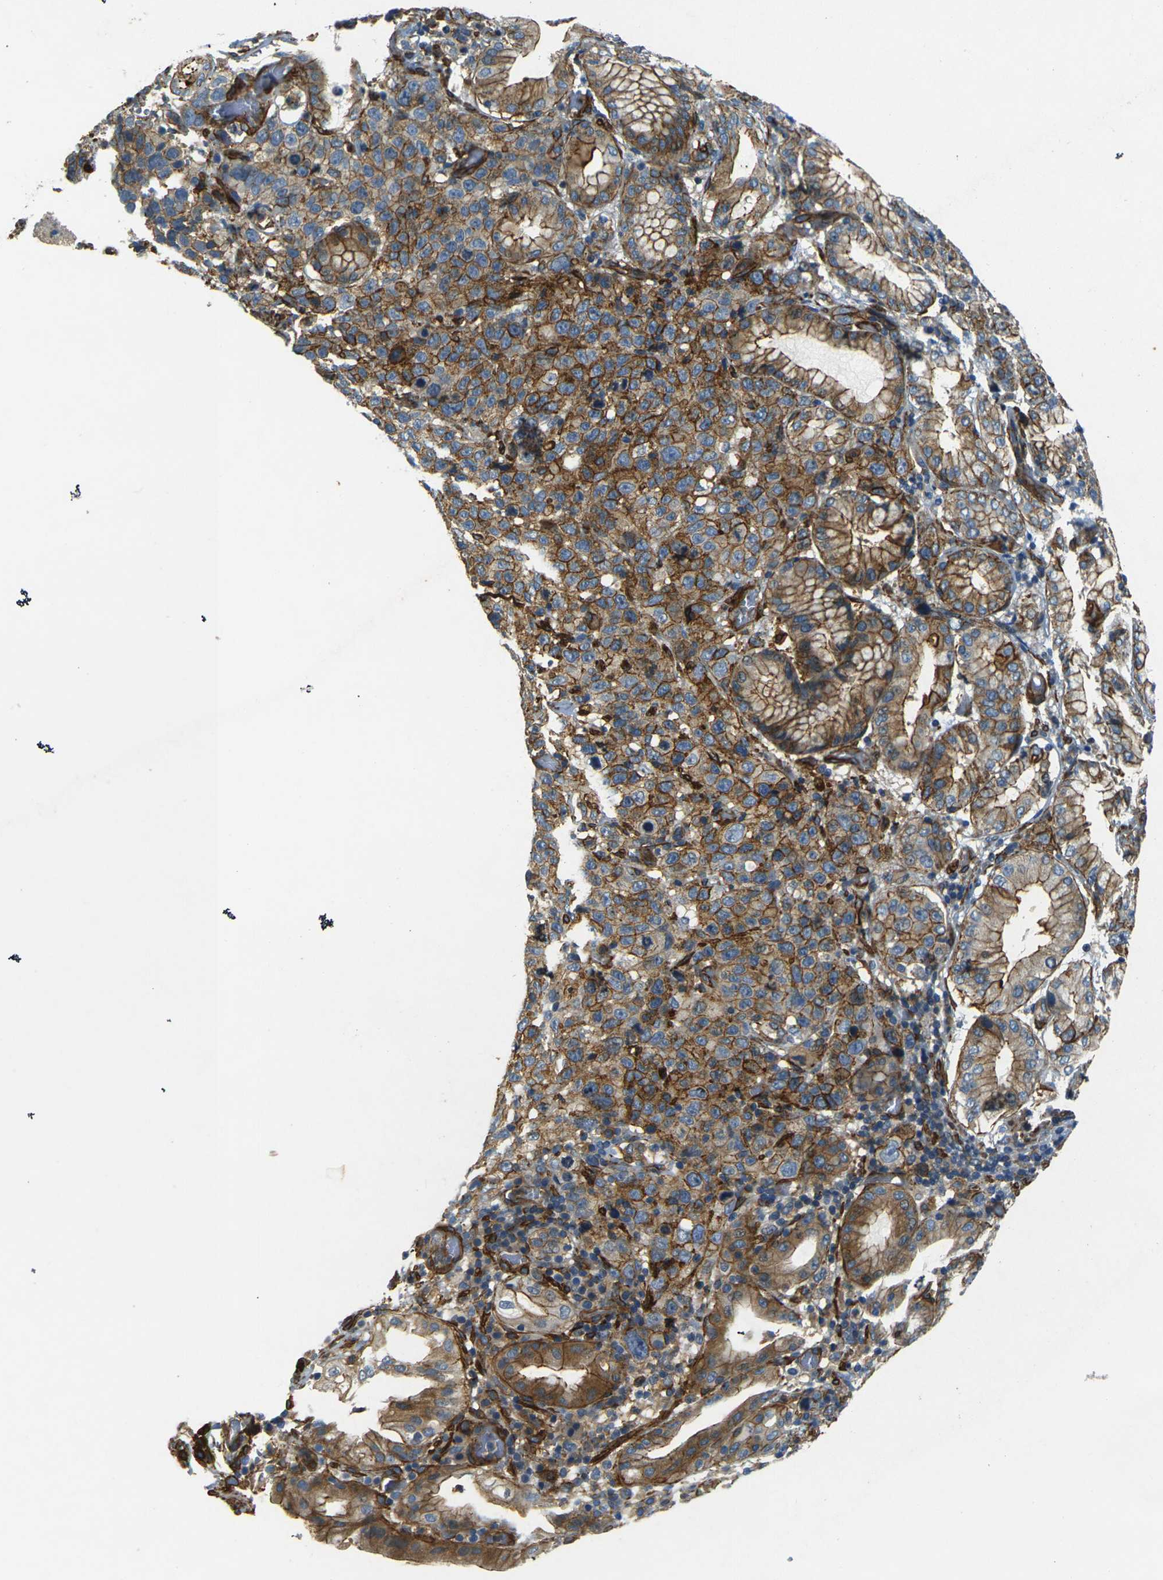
{"staining": {"intensity": "moderate", "quantity": ">75%", "location": "cytoplasmic/membranous"}, "tissue": "stomach cancer", "cell_type": "Tumor cells", "image_type": "cancer", "snomed": [{"axis": "morphology", "description": "Normal tissue, NOS"}, {"axis": "morphology", "description": "Adenocarcinoma, NOS"}, {"axis": "topography", "description": "Stomach"}], "caption": "Brown immunohistochemical staining in adenocarcinoma (stomach) shows moderate cytoplasmic/membranous staining in about >75% of tumor cells.", "gene": "EPHA7", "patient": {"sex": "male", "age": 48}}